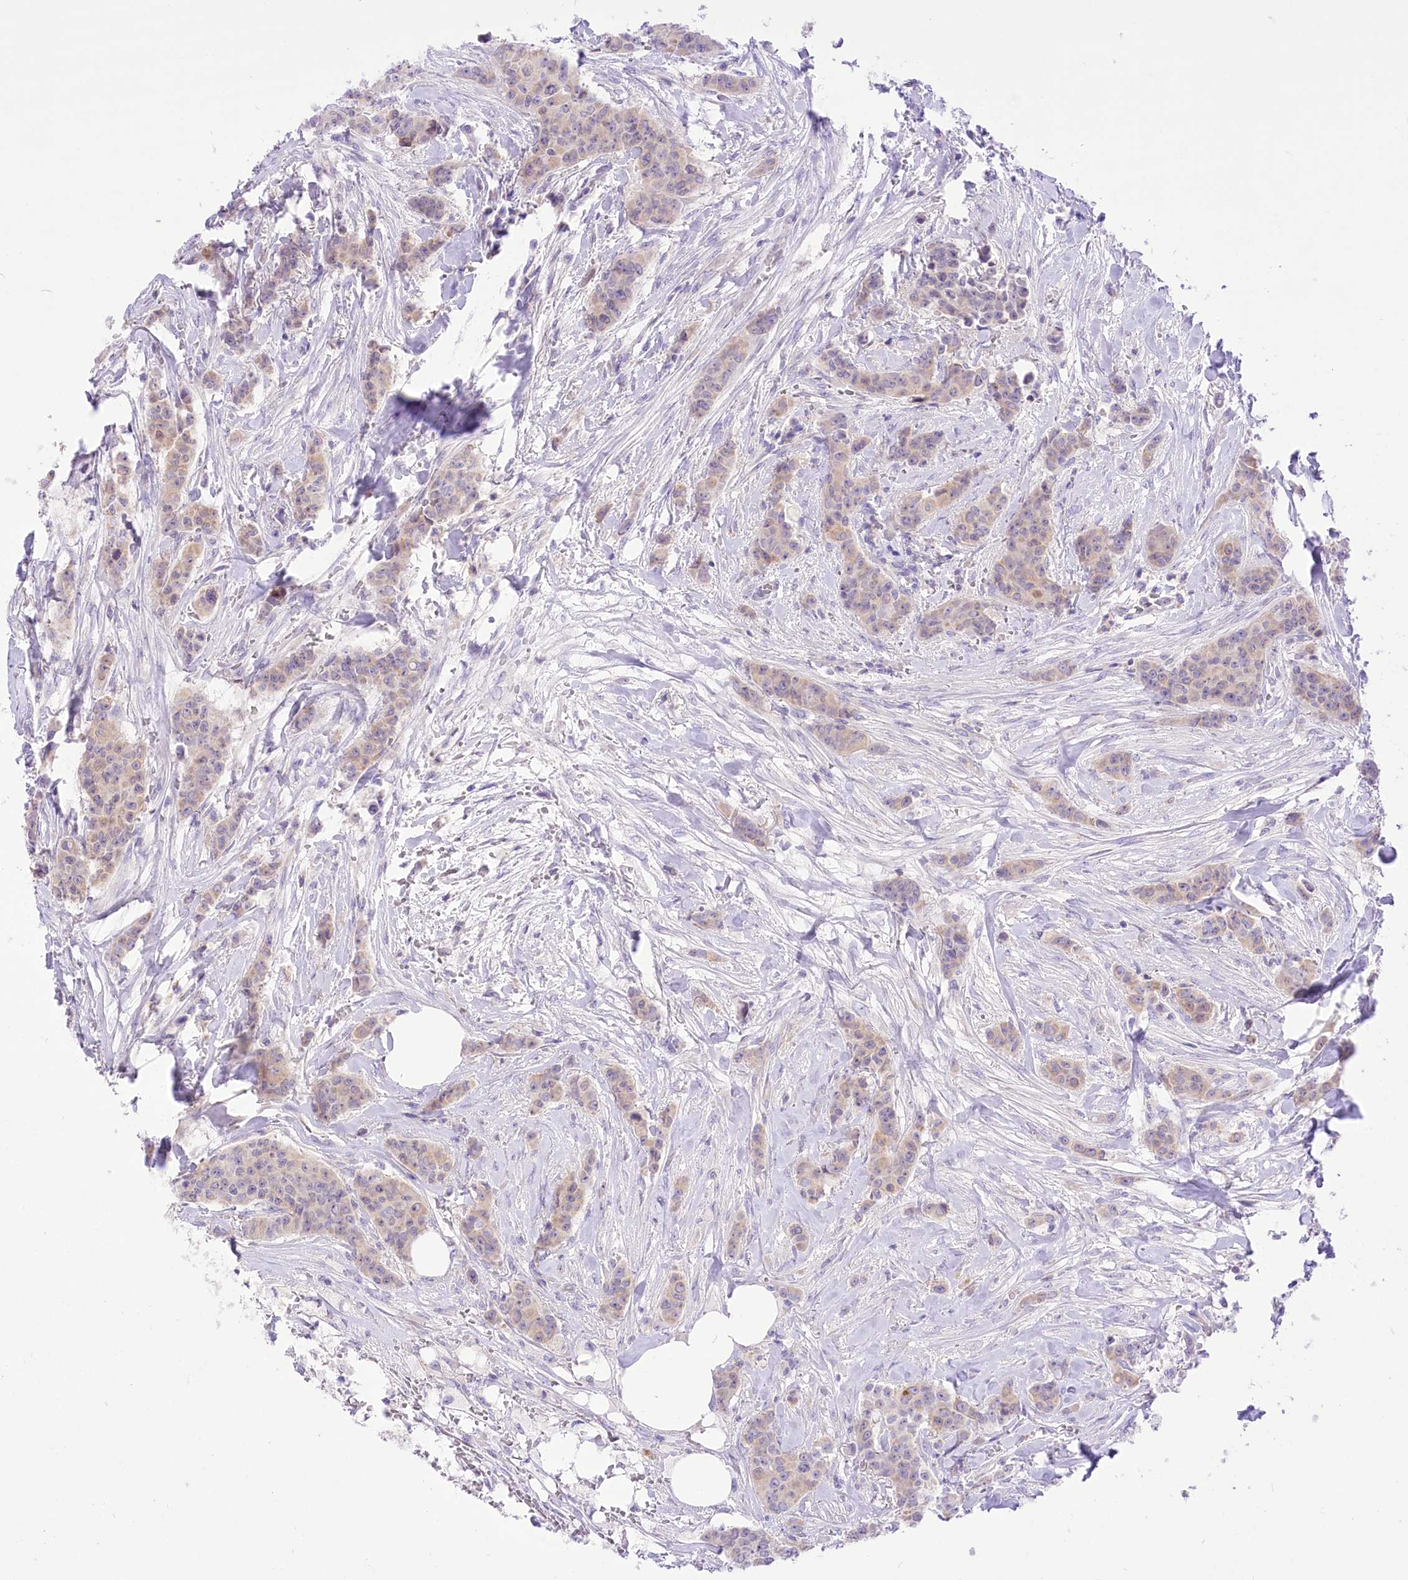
{"staining": {"intensity": "negative", "quantity": "none", "location": "none"}, "tissue": "breast cancer", "cell_type": "Tumor cells", "image_type": "cancer", "snomed": [{"axis": "morphology", "description": "Duct carcinoma"}, {"axis": "topography", "description": "Breast"}], "caption": "DAB (3,3'-diaminobenzidine) immunohistochemical staining of infiltrating ductal carcinoma (breast) shows no significant positivity in tumor cells.", "gene": "HELT", "patient": {"sex": "female", "age": 40}}